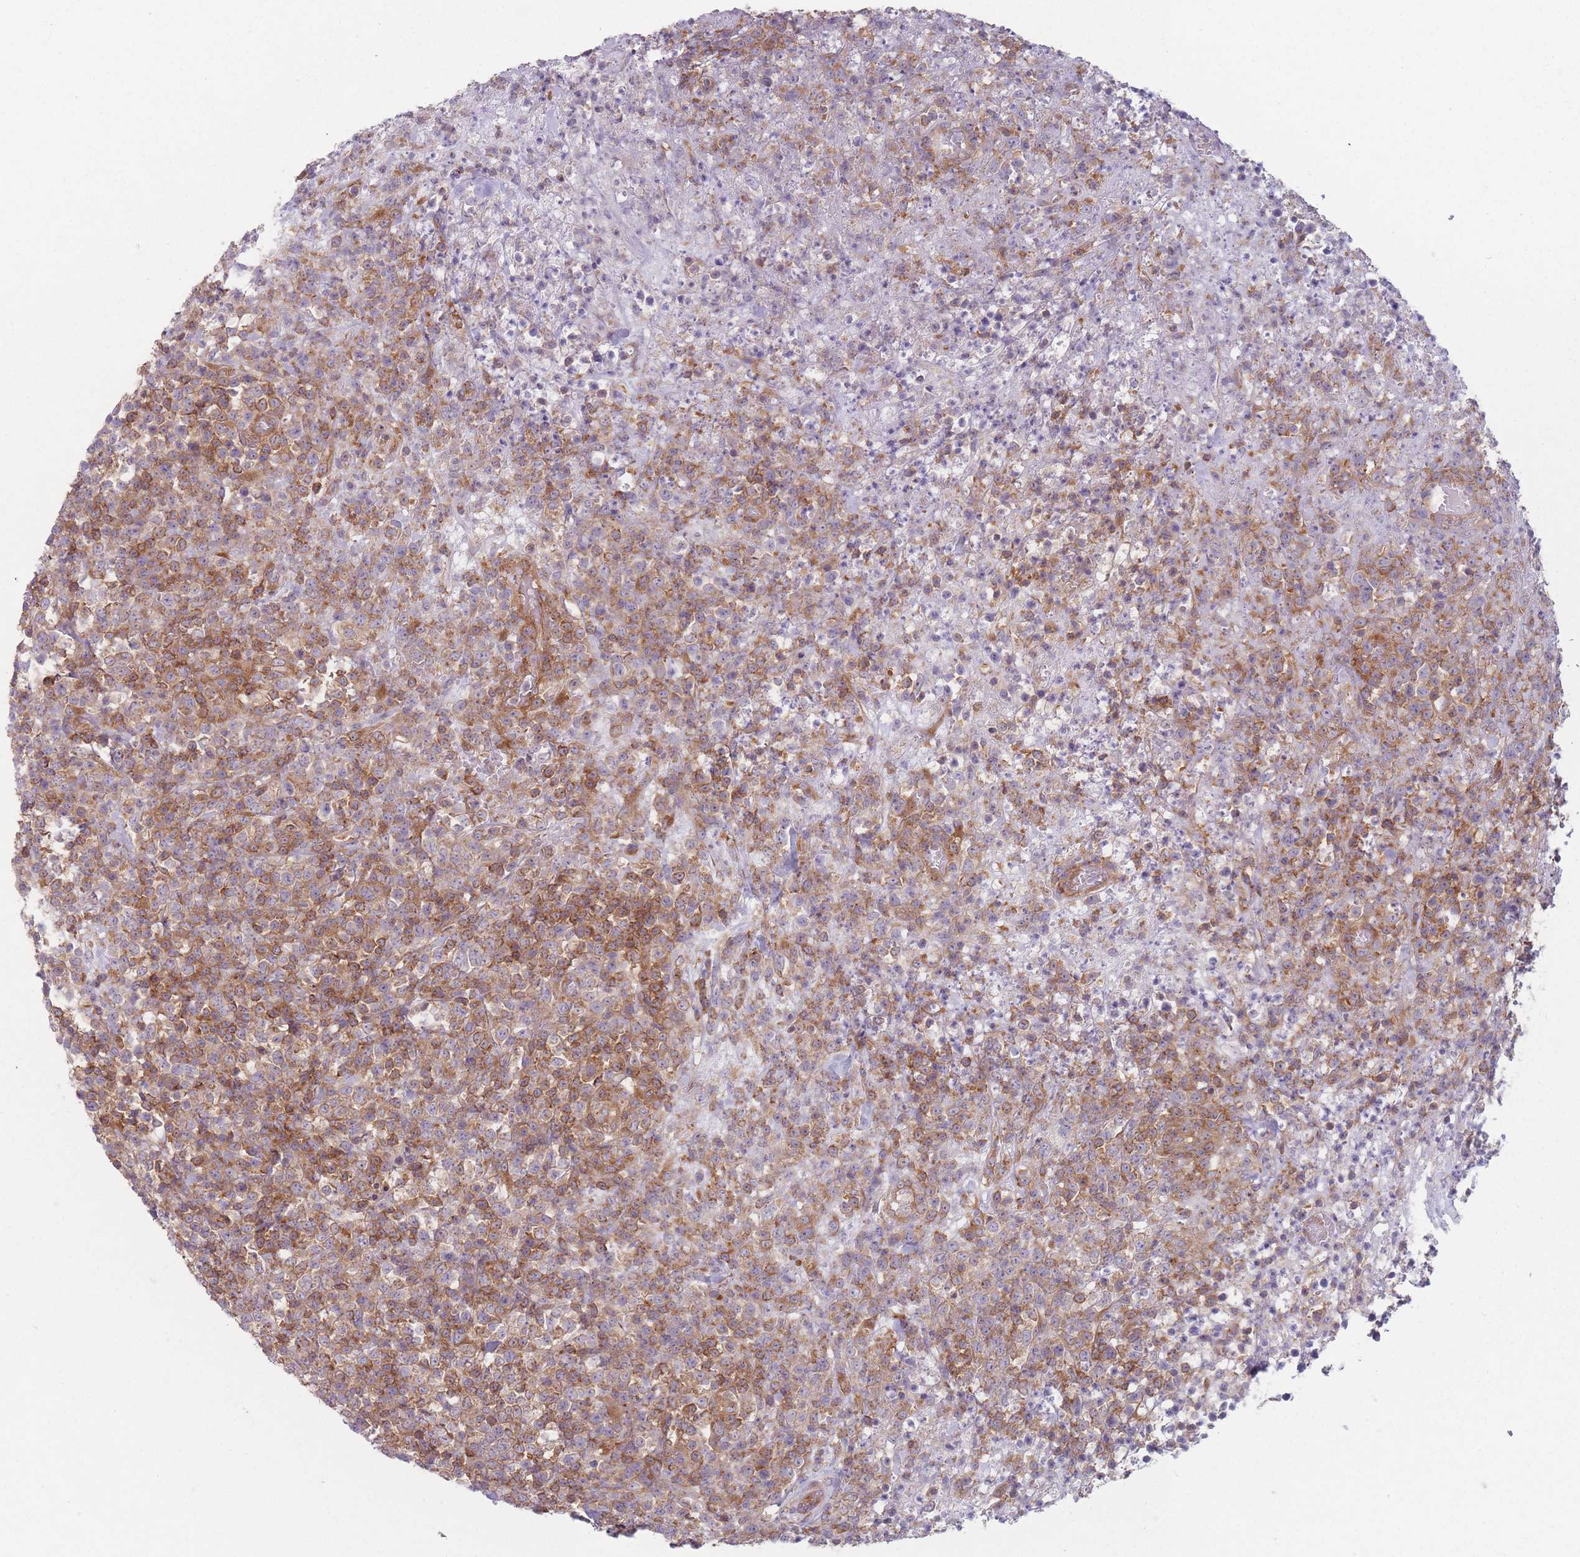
{"staining": {"intensity": "strong", "quantity": "25%-75%", "location": "cytoplasmic/membranous"}, "tissue": "lymphoma", "cell_type": "Tumor cells", "image_type": "cancer", "snomed": [{"axis": "morphology", "description": "Malignant lymphoma, non-Hodgkin's type, High grade"}, {"axis": "topography", "description": "Colon"}], "caption": "High-grade malignant lymphoma, non-Hodgkin's type stained for a protein (brown) demonstrates strong cytoplasmic/membranous positive expression in approximately 25%-75% of tumor cells.", "gene": "HSBP1L1", "patient": {"sex": "female", "age": 53}}